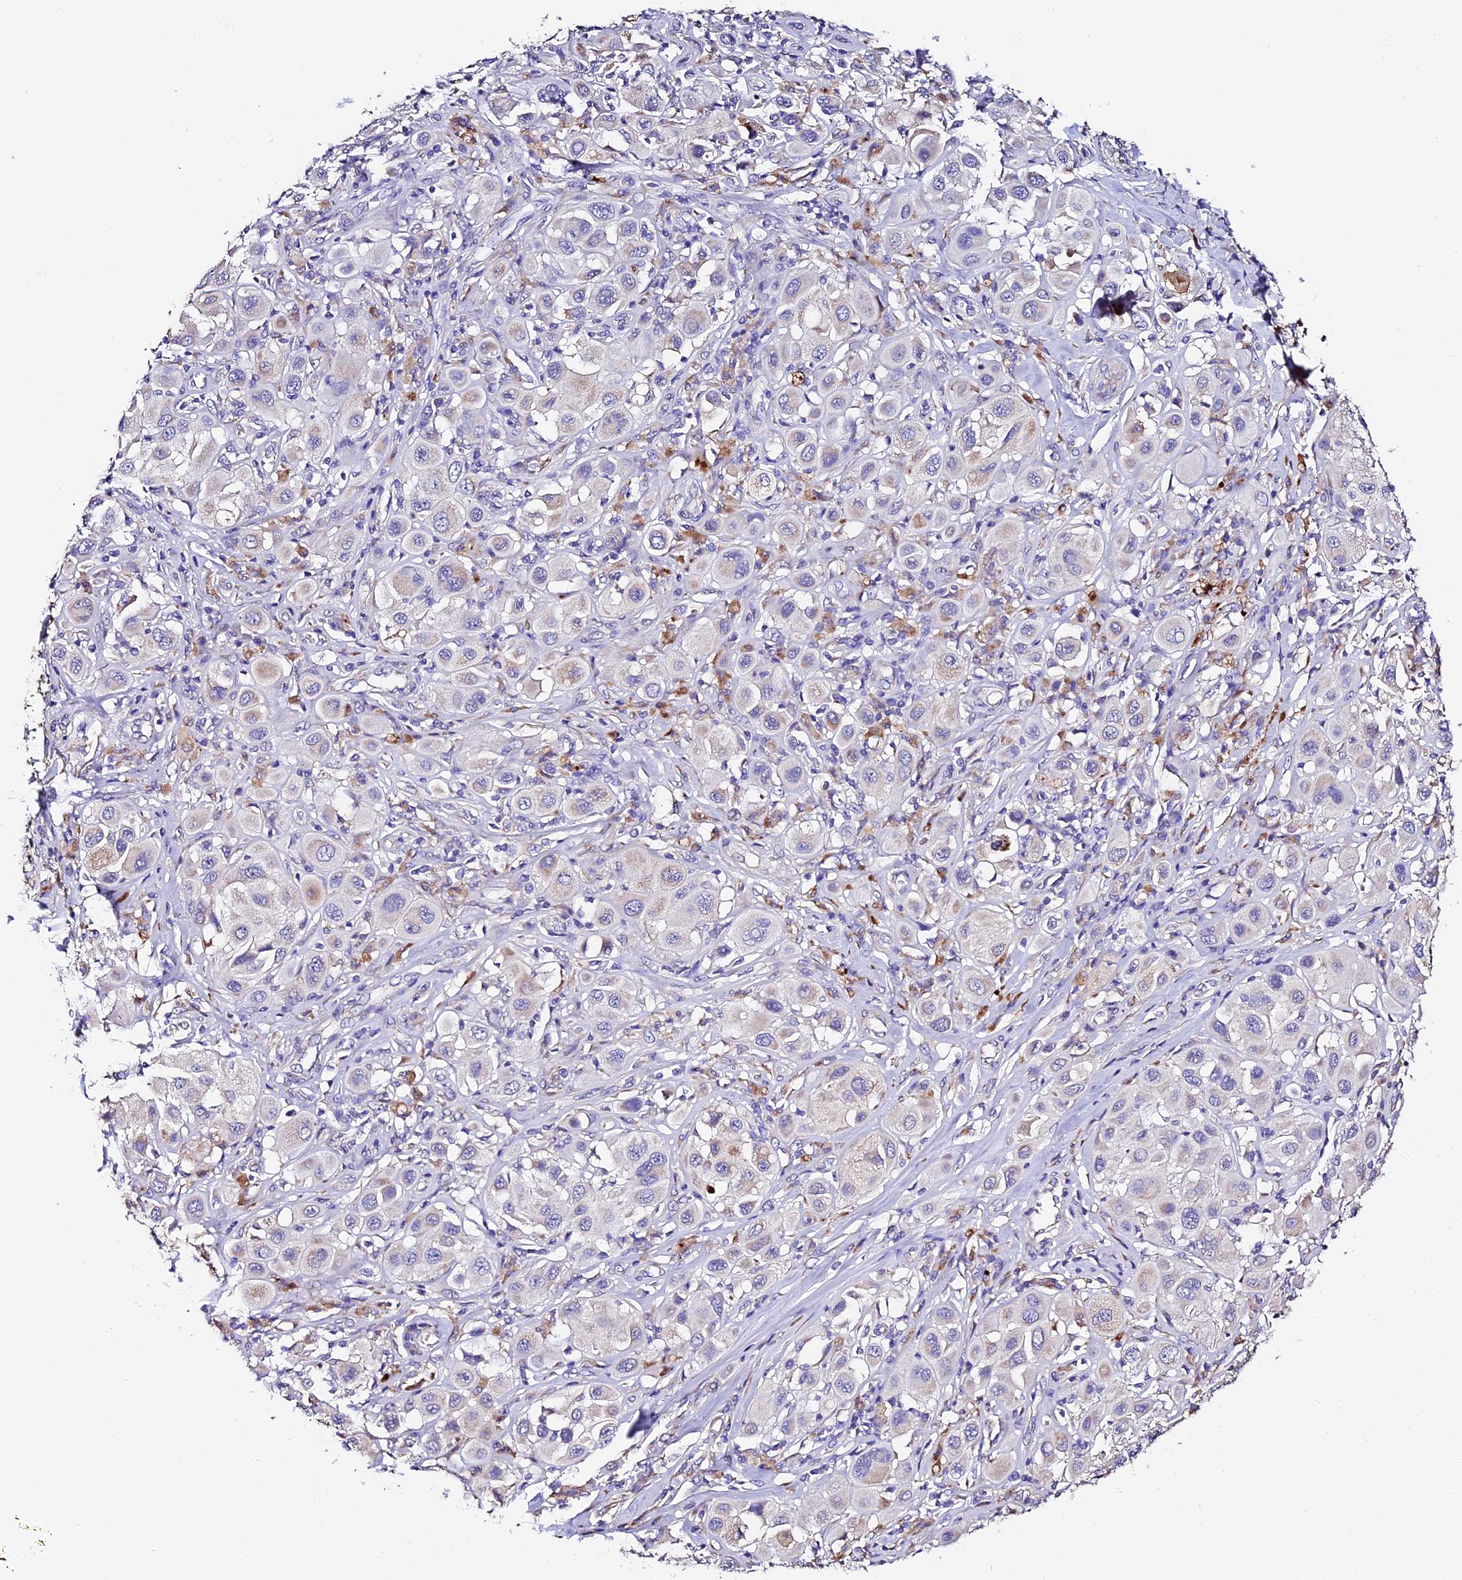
{"staining": {"intensity": "negative", "quantity": "none", "location": "none"}, "tissue": "melanoma", "cell_type": "Tumor cells", "image_type": "cancer", "snomed": [{"axis": "morphology", "description": "Malignant melanoma, Metastatic site"}, {"axis": "topography", "description": "Skin"}], "caption": "Protein analysis of malignant melanoma (metastatic site) displays no significant expression in tumor cells. Brightfield microscopy of immunohistochemistry stained with DAB (brown) and hematoxylin (blue), captured at high magnification.", "gene": "FREM3", "patient": {"sex": "male", "age": 41}}